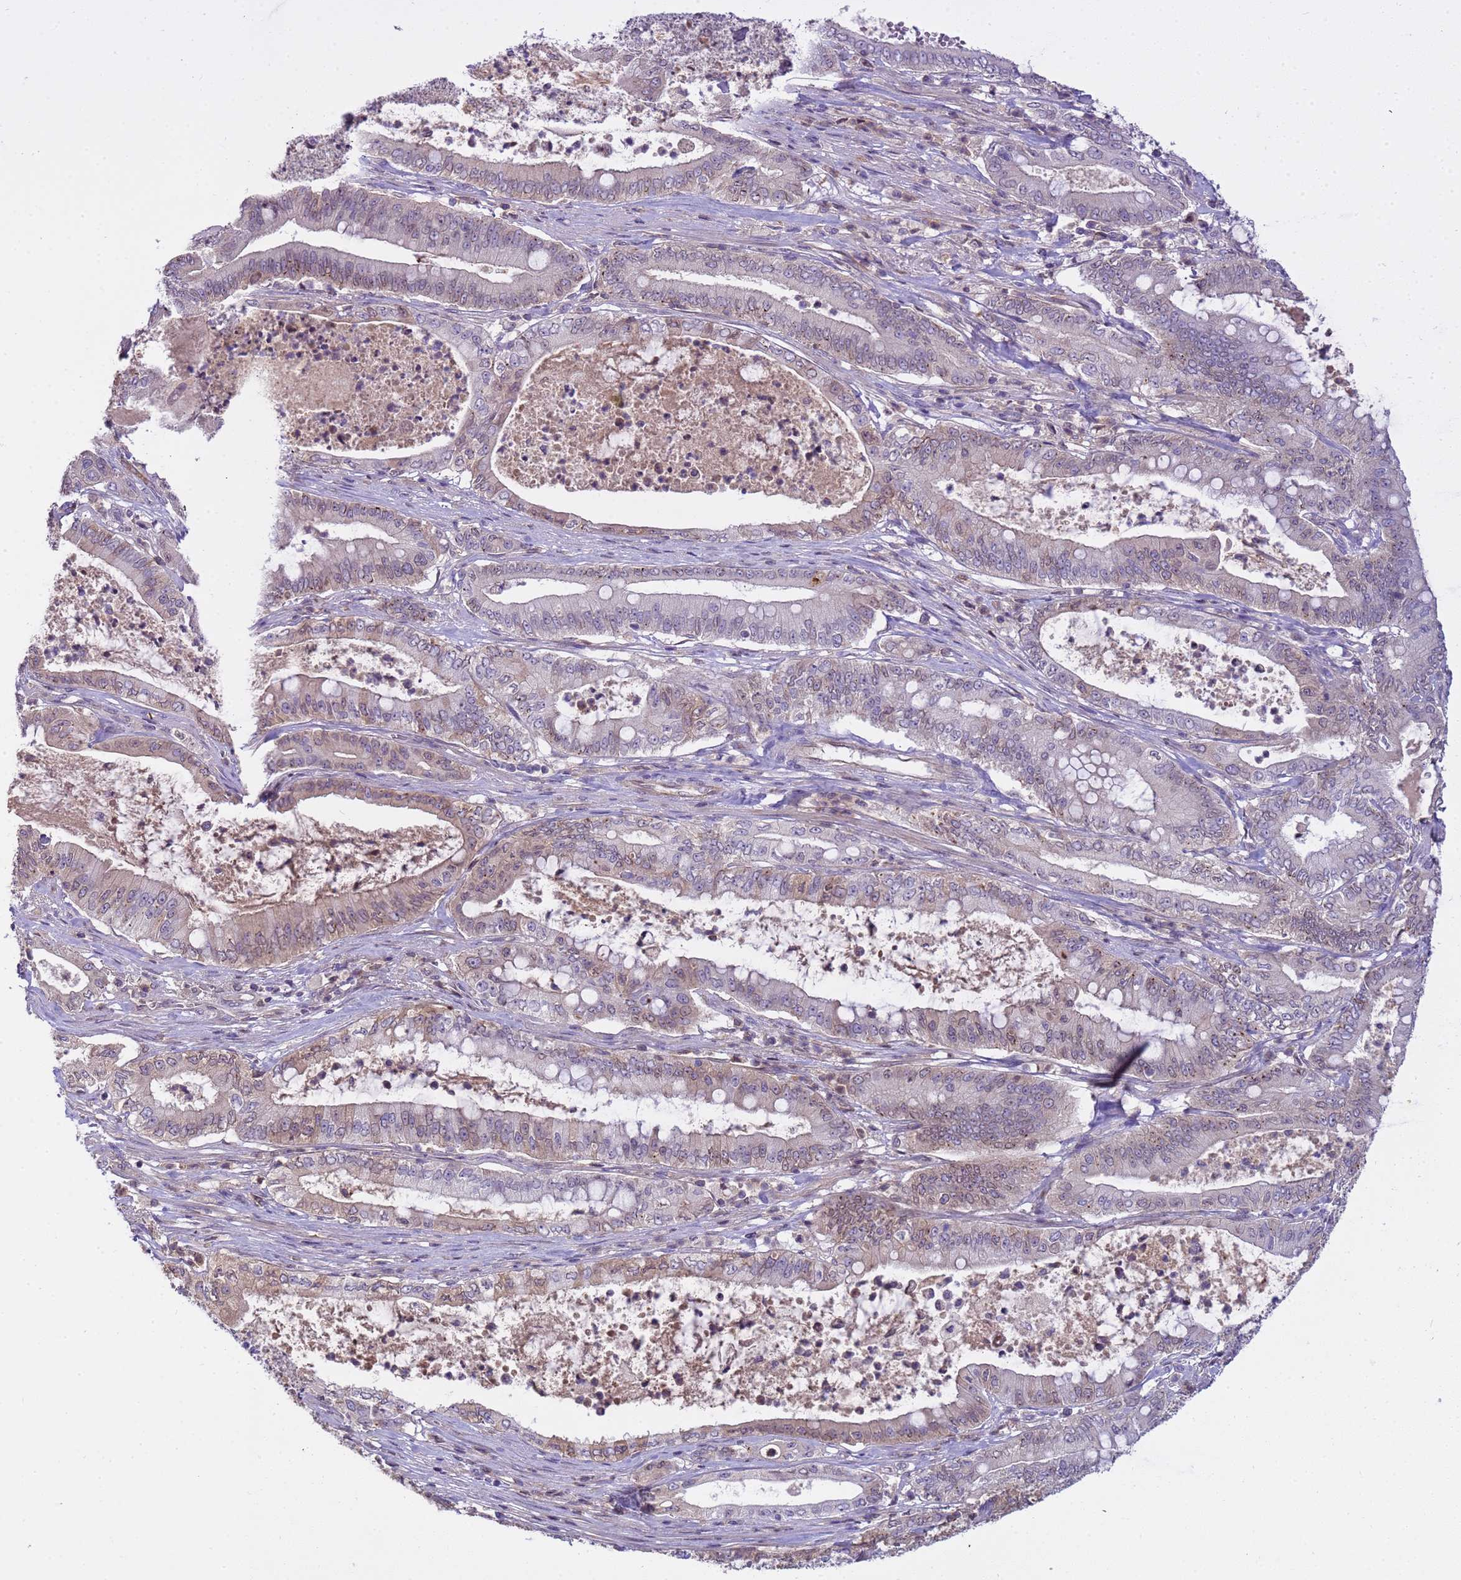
{"staining": {"intensity": "weak", "quantity": "25%-75%", "location": "cytoplasmic/membranous,nuclear"}, "tissue": "pancreatic cancer", "cell_type": "Tumor cells", "image_type": "cancer", "snomed": [{"axis": "morphology", "description": "Adenocarcinoma, NOS"}, {"axis": "topography", "description": "Pancreas"}], "caption": "Protein staining of adenocarcinoma (pancreatic) tissue demonstrates weak cytoplasmic/membranous and nuclear expression in approximately 25%-75% of tumor cells. The staining was performed using DAB (3,3'-diaminobenzidine), with brown indicating positive protein expression. Nuclei are stained blue with hematoxylin.", "gene": "PLCXD3", "patient": {"sex": "male", "age": 71}}